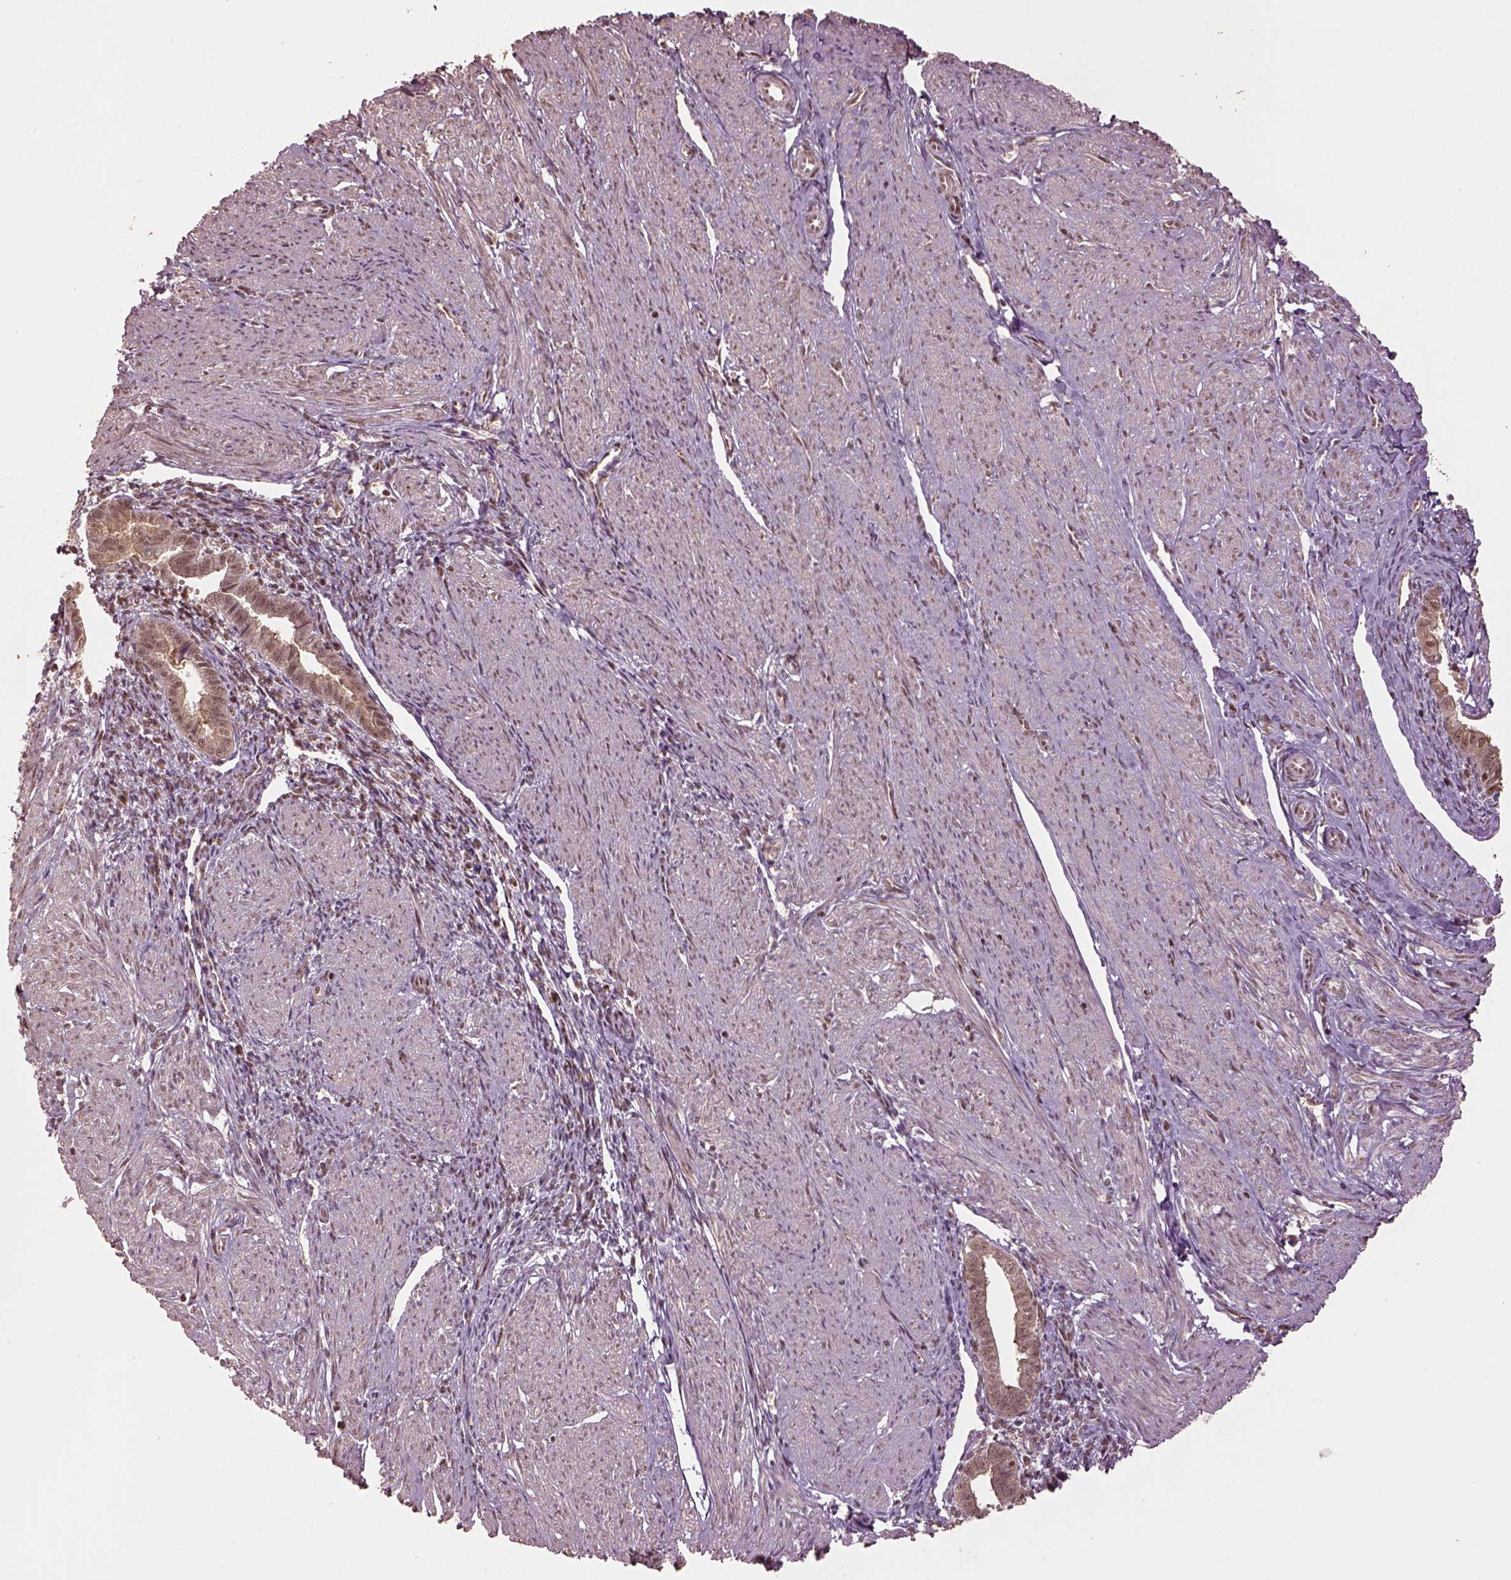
{"staining": {"intensity": "moderate", "quantity": "25%-75%", "location": "nuclear"}, "tissue": "endometrium", "cell_type": "Cells in endometrial stroma", "image_type": "normal", "snomed": [{"axis": "morphology", "description": "Normal tissue, NOS"}, {"axis": "topography", "description": "Endometrium"}], "caption": "Normal endometrium shows moderate nuclear staining in about 25%-75% of cells in endometrial stroma, visualized by immunohistochemistry. (Stains: DAB in brown, nuclei in blue, Microscopy: brightfield microscopy at high magnification).", "gene": "BRD9", "patient": {"sex": "female", "age": 37}}